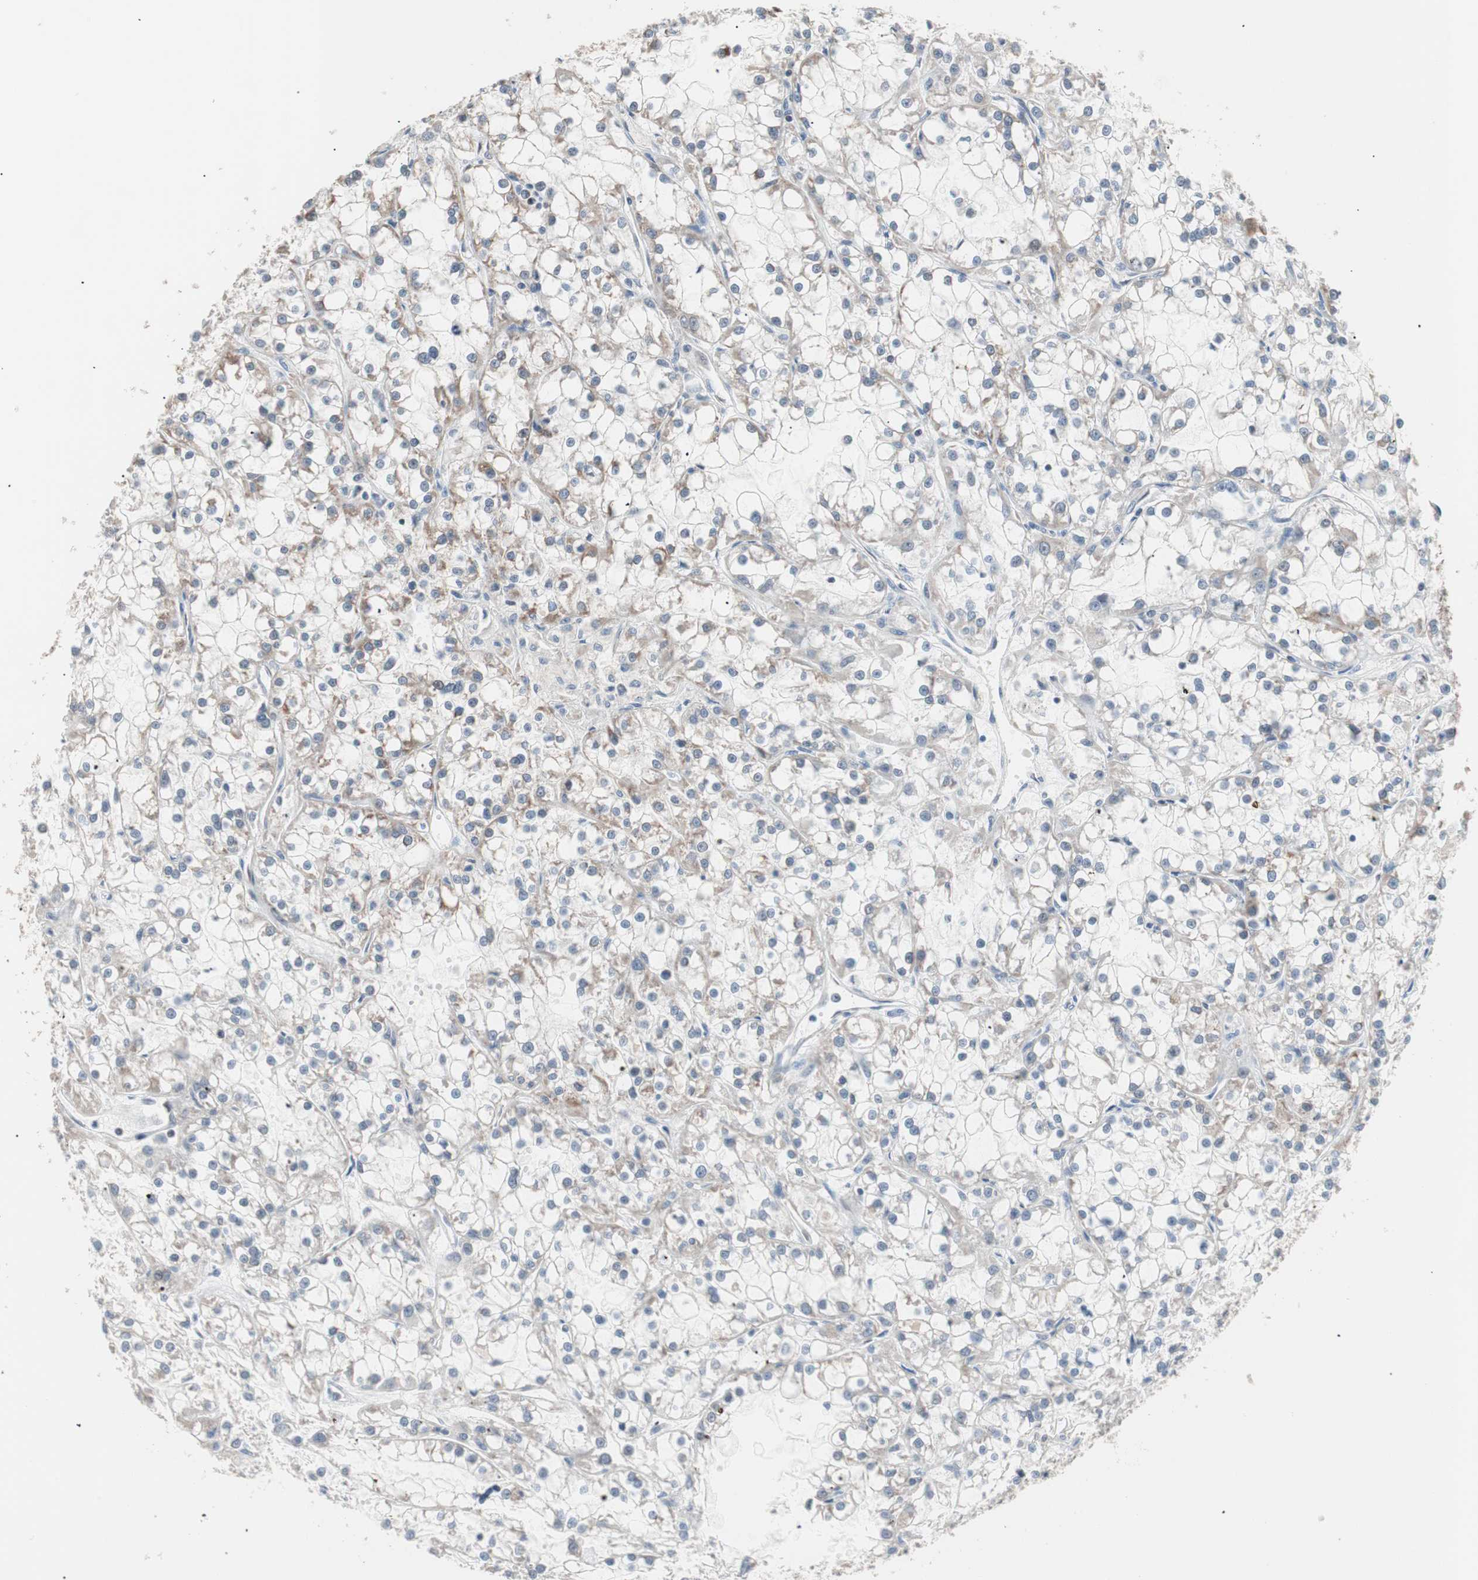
{"staining": {"intensity": "weak", "quantity": "<25%", "location": "nuclear"}, "tissue": "renal cancer", "cell_type": "Tumor cells", "image_type": "cancer", "snomed": [{"axis": "morphology", "description": "Adenocarcinoma, NOS"}, {"axis": "topography", "description": "Kidney"}], "caption": "High magnification brightfield microscopy of renal cancer (adenocarcinoma) stained with DAB (3,3'-diaminobenzidine) (brown) and counterstained with hematoxylin (blue): tumor cells show no significant positivity.", "gene": "LIG3", "patient": {"sex": "female", "age": 52}}